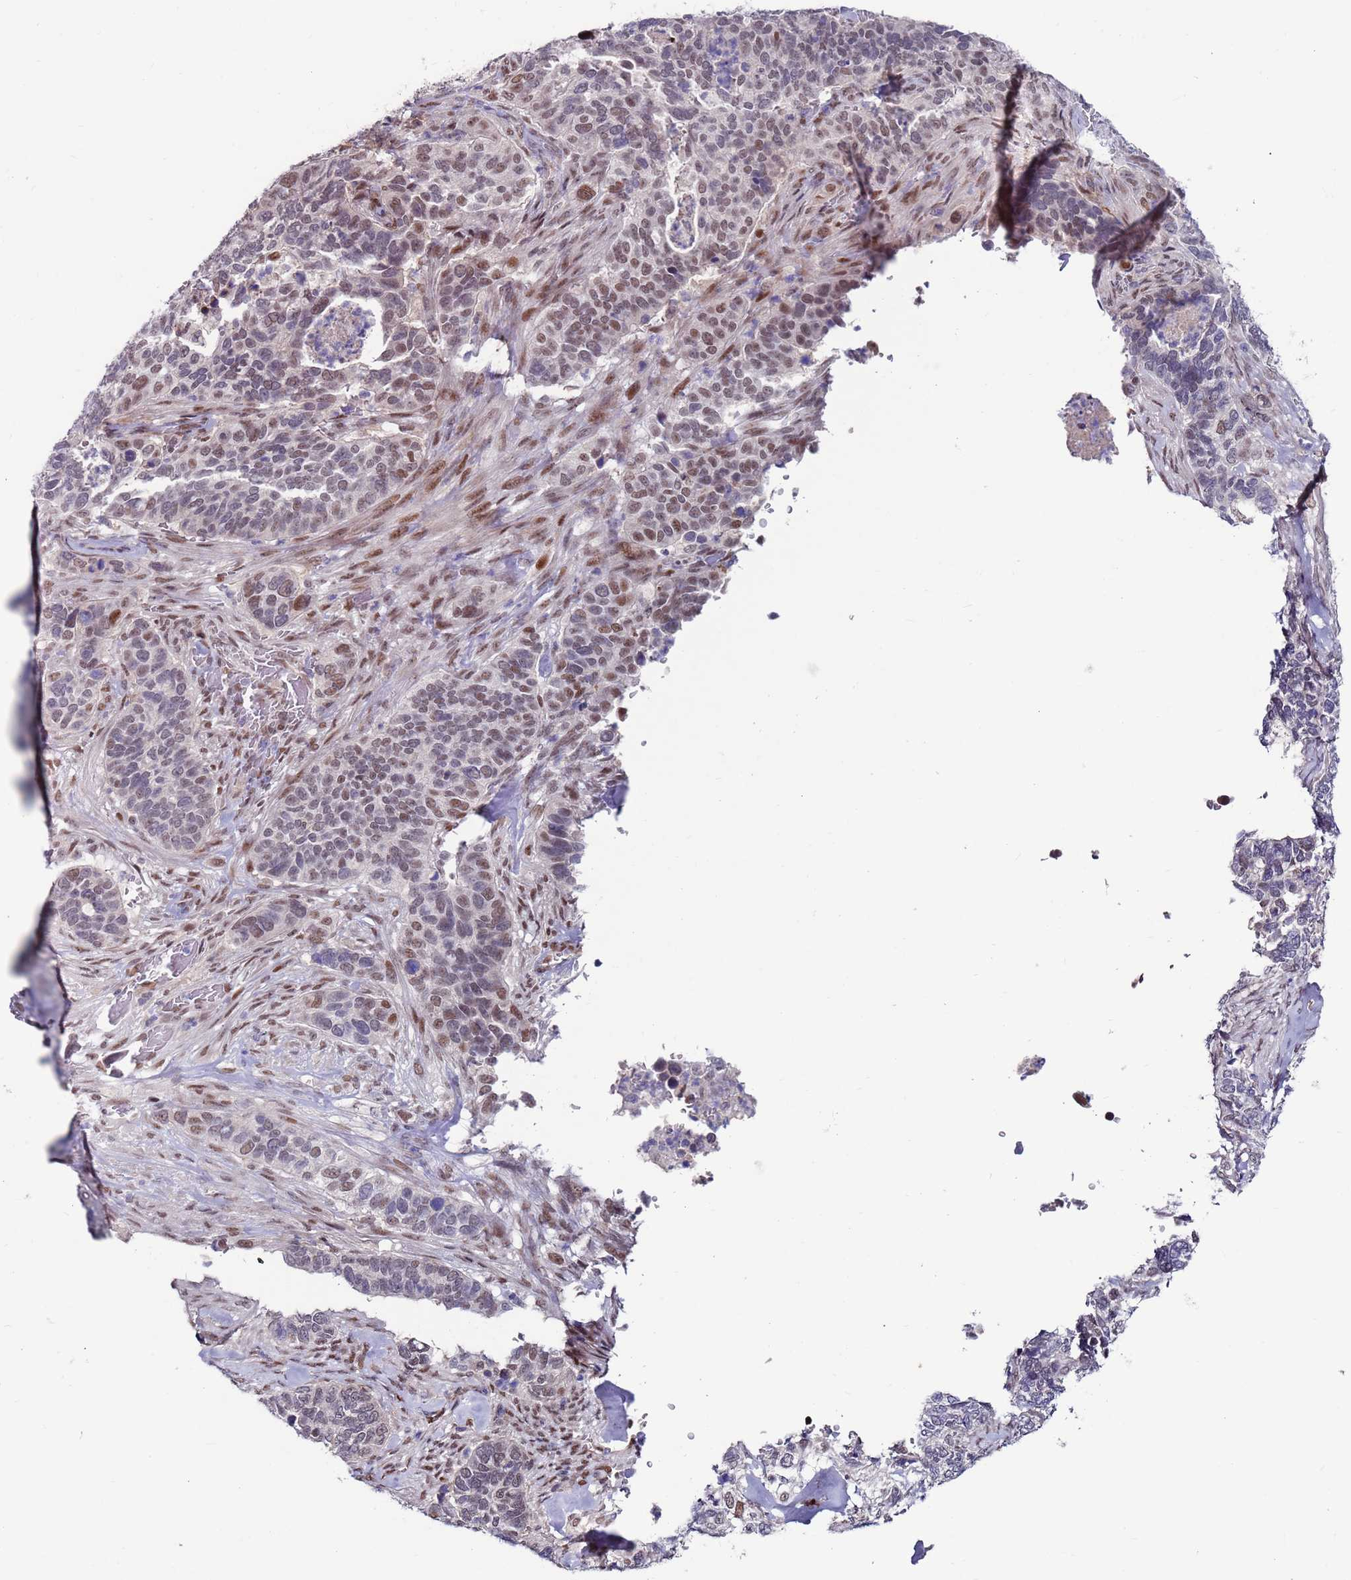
{"staining": {"intensity": "moderate", "quantity": "<25%", "location": "nuclear"}, "tissue": "cervical cancer", "cell_type": "Tumor cells", "image_type": "cancer", "snomed": [{"axis": "morphology", "description": "Squamous cell carcinoma, NOS"}, {"axis": "topography", "description": "Cervix"}], "caption": "Cervical cancer (squamous cell carcinoma) stained for a protein (brown) reveals moderate nuclear positive positivity in approximately <25% of tumor cells.", "gene": "FBXO27", "patient": {"sex": "female", "age": 38}}